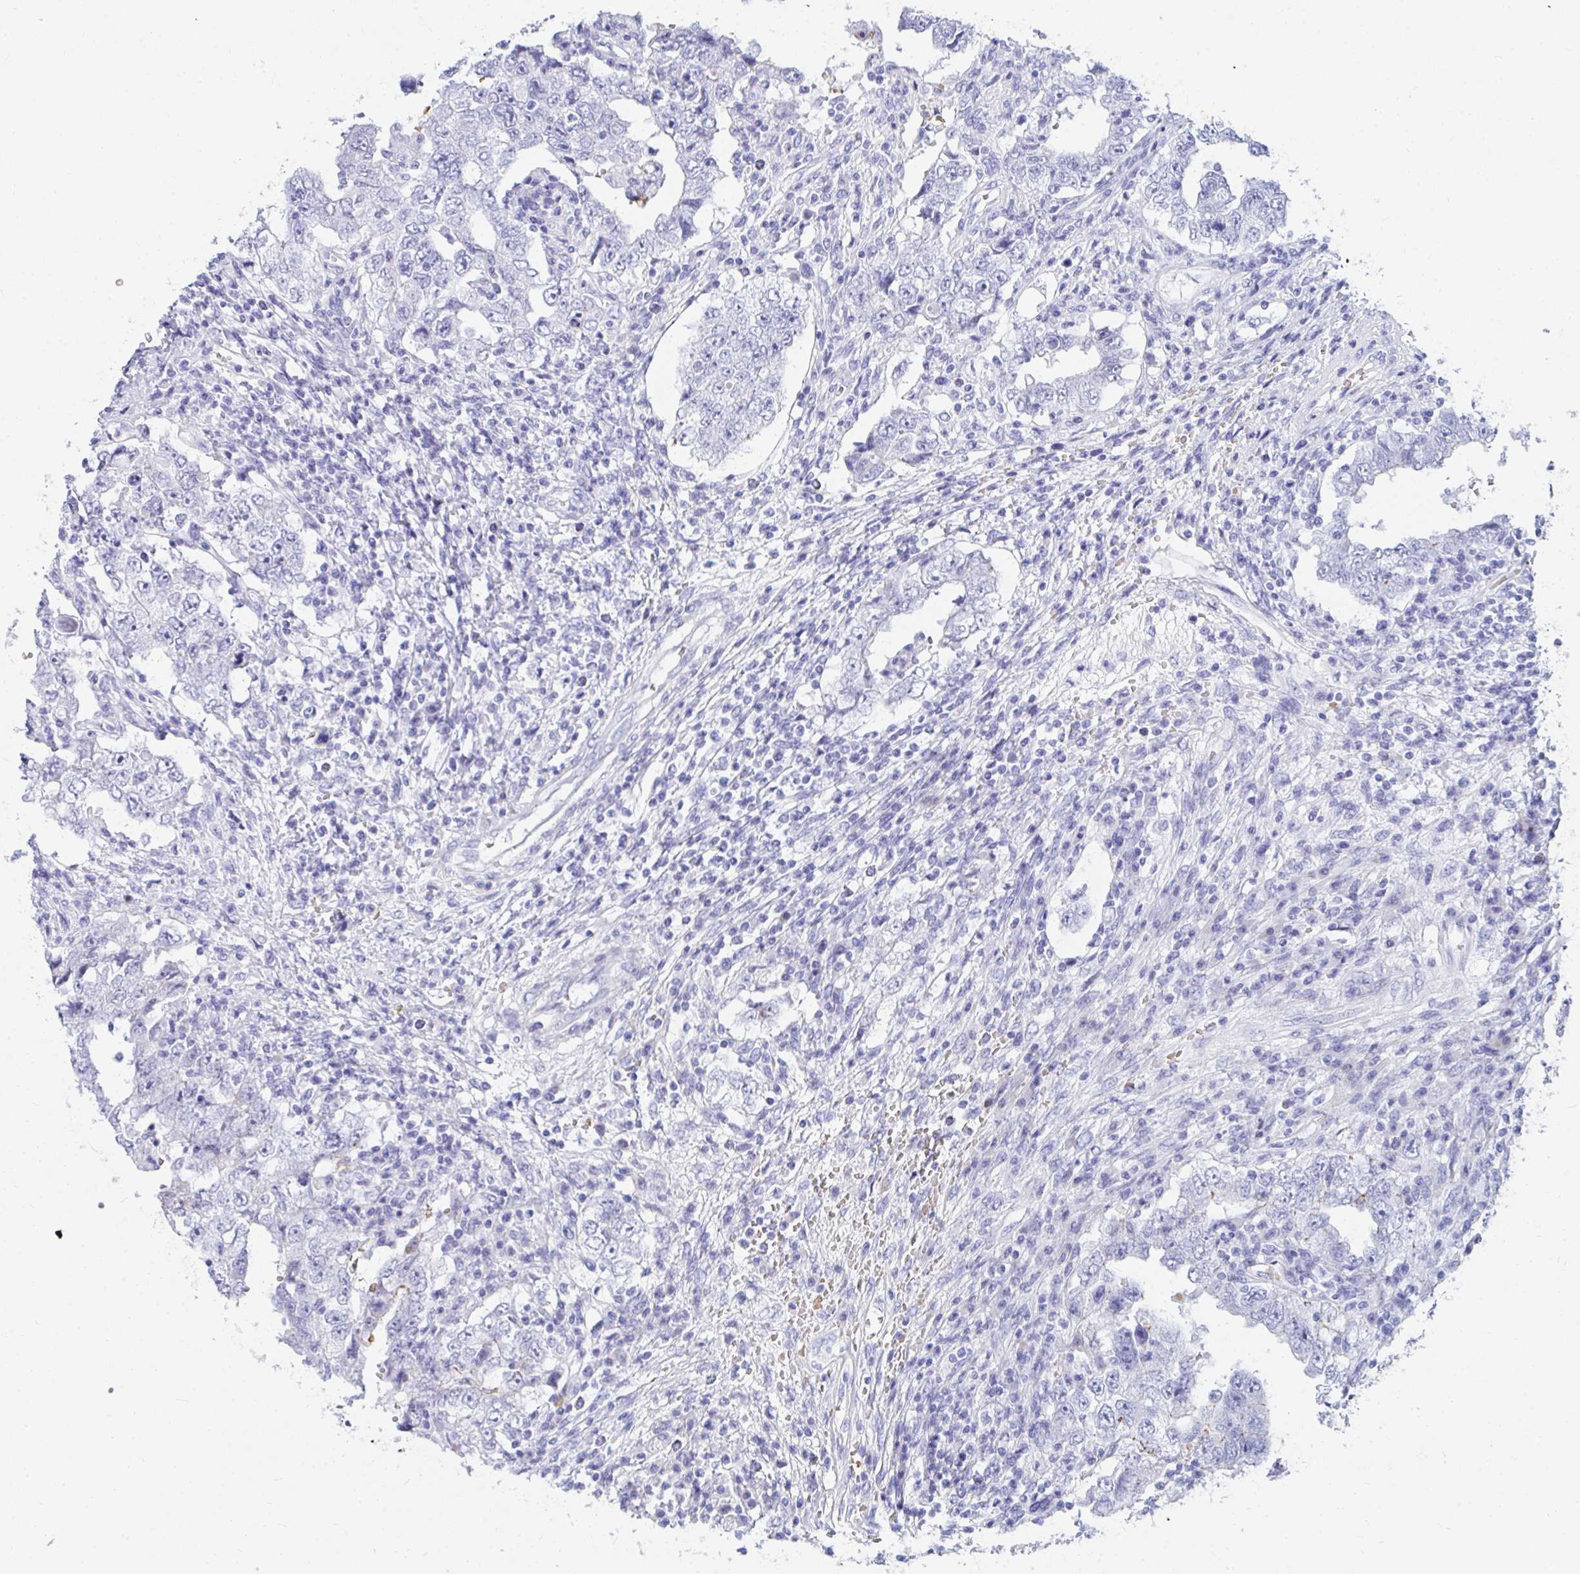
{"staining": {"intensity": "negative", "quantity": "none", "location": "none"}, "tissue": "testis cancer", "cell_type": "Tumor cells", "image_type": "cancer", "snomed": [{"axis": "morphology", "description": "Carcinoma, Embryonal, NOS"}, {"axis": "topography", "description": "Testis"}], "caption": "This is a image of immunohistochemistry staining of testis embryonal carcinoma, which shows no expression in tumor cells. (DAB immunohistochemistry (IHC) visualized using brightfield microscopy, high magnification).", "gene": "MROH2B", "patient": {"sex": "male", "age": 26}}